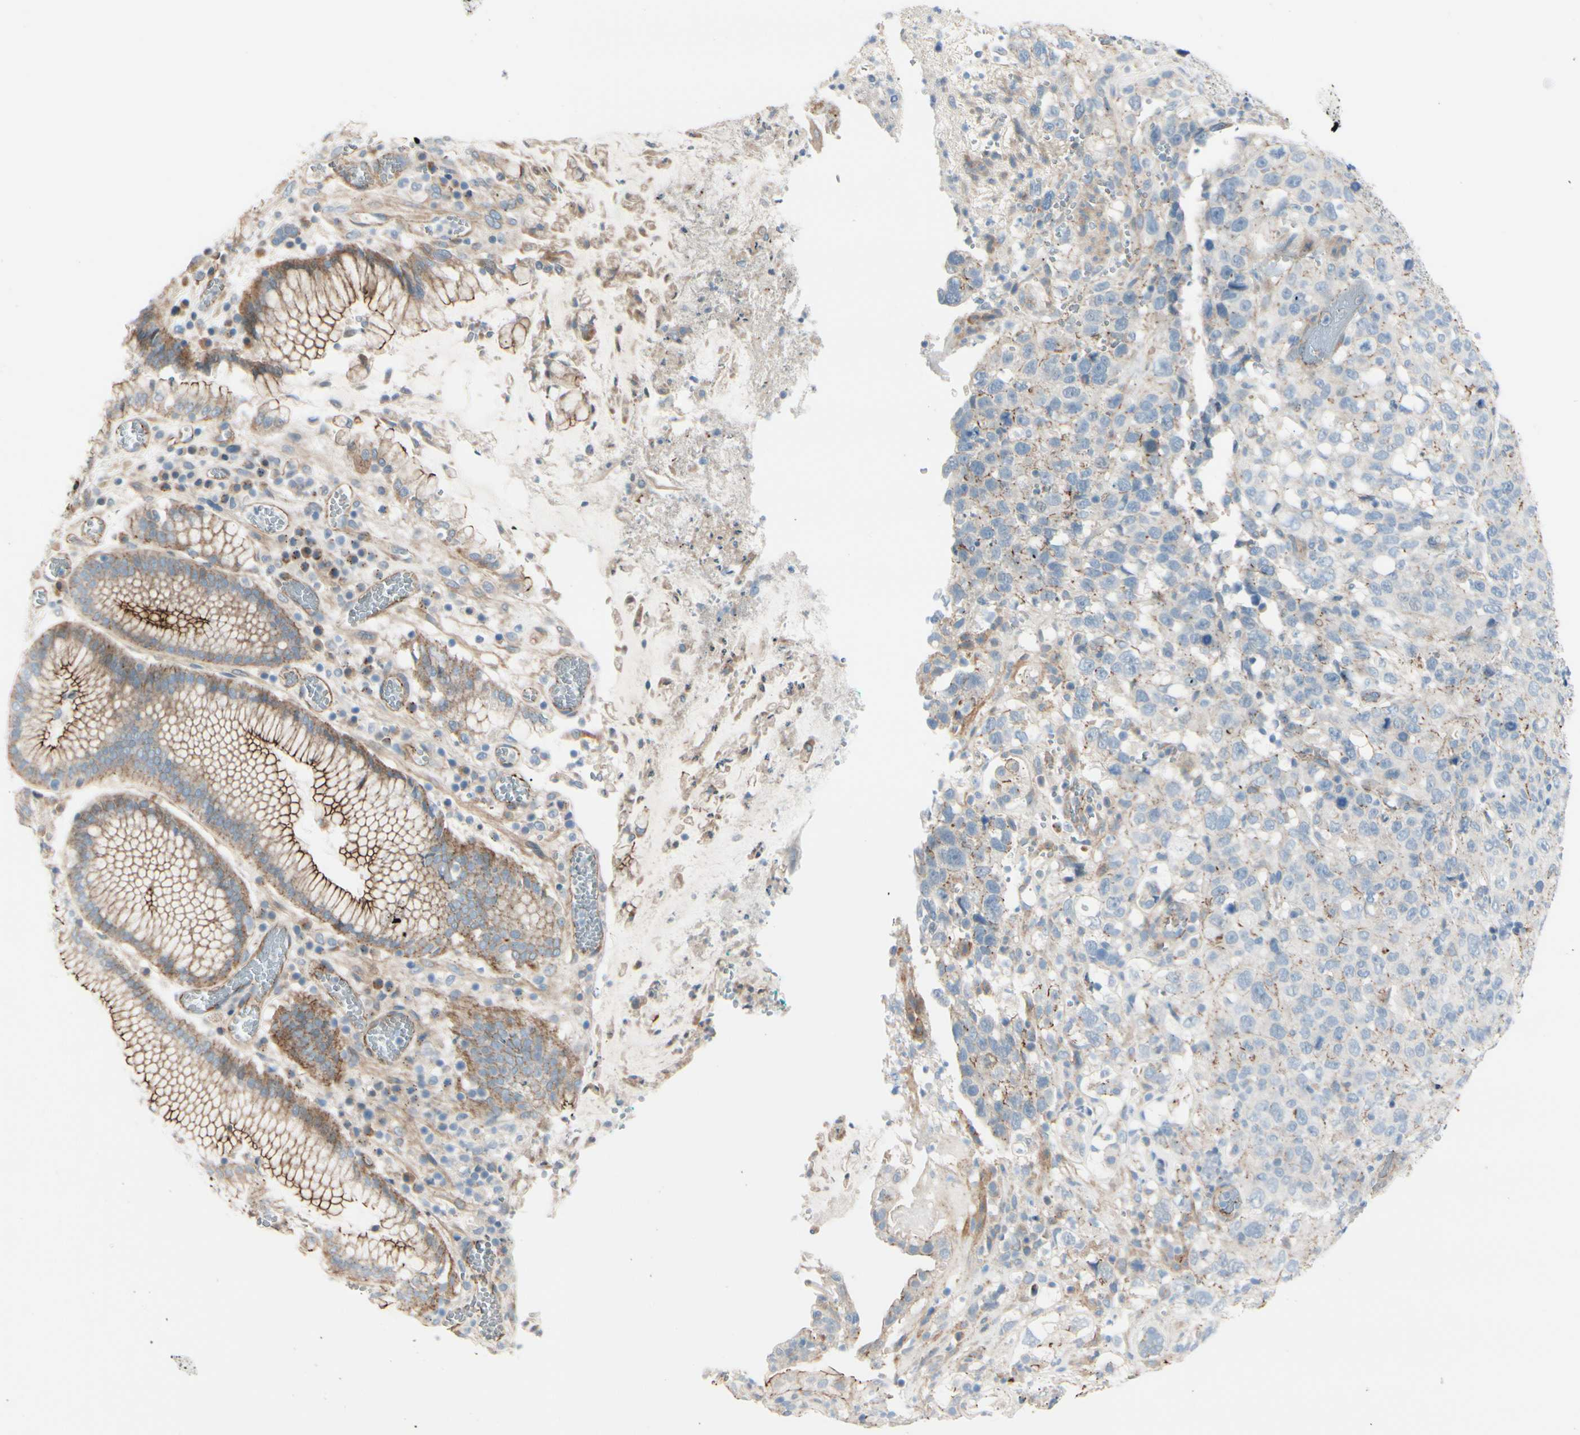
{"staining": {"intensity": "moderate", "quantity": "25%-75%", "location": "cytoplasmic/membranous"}, "tissue": "stomach cancer", "cell_type": "Tumor cells", "image_type": "cancer", "snomed": [{"axis": "morphology", "description": "Normal tissue, NOS"}, {"axis": "morphology", "description": "Adenocarcinoma, NOS"}, {"axis": "topography", "description": "Stomach"}], "caption": "Tumor cells exhibit moderate cytoplasmic/membranous expression in approximately 25%-75% of cells in stomach adenocarcinoma.", "gene": "TJP1", "patient": {"sex": "male", "age": 48}}